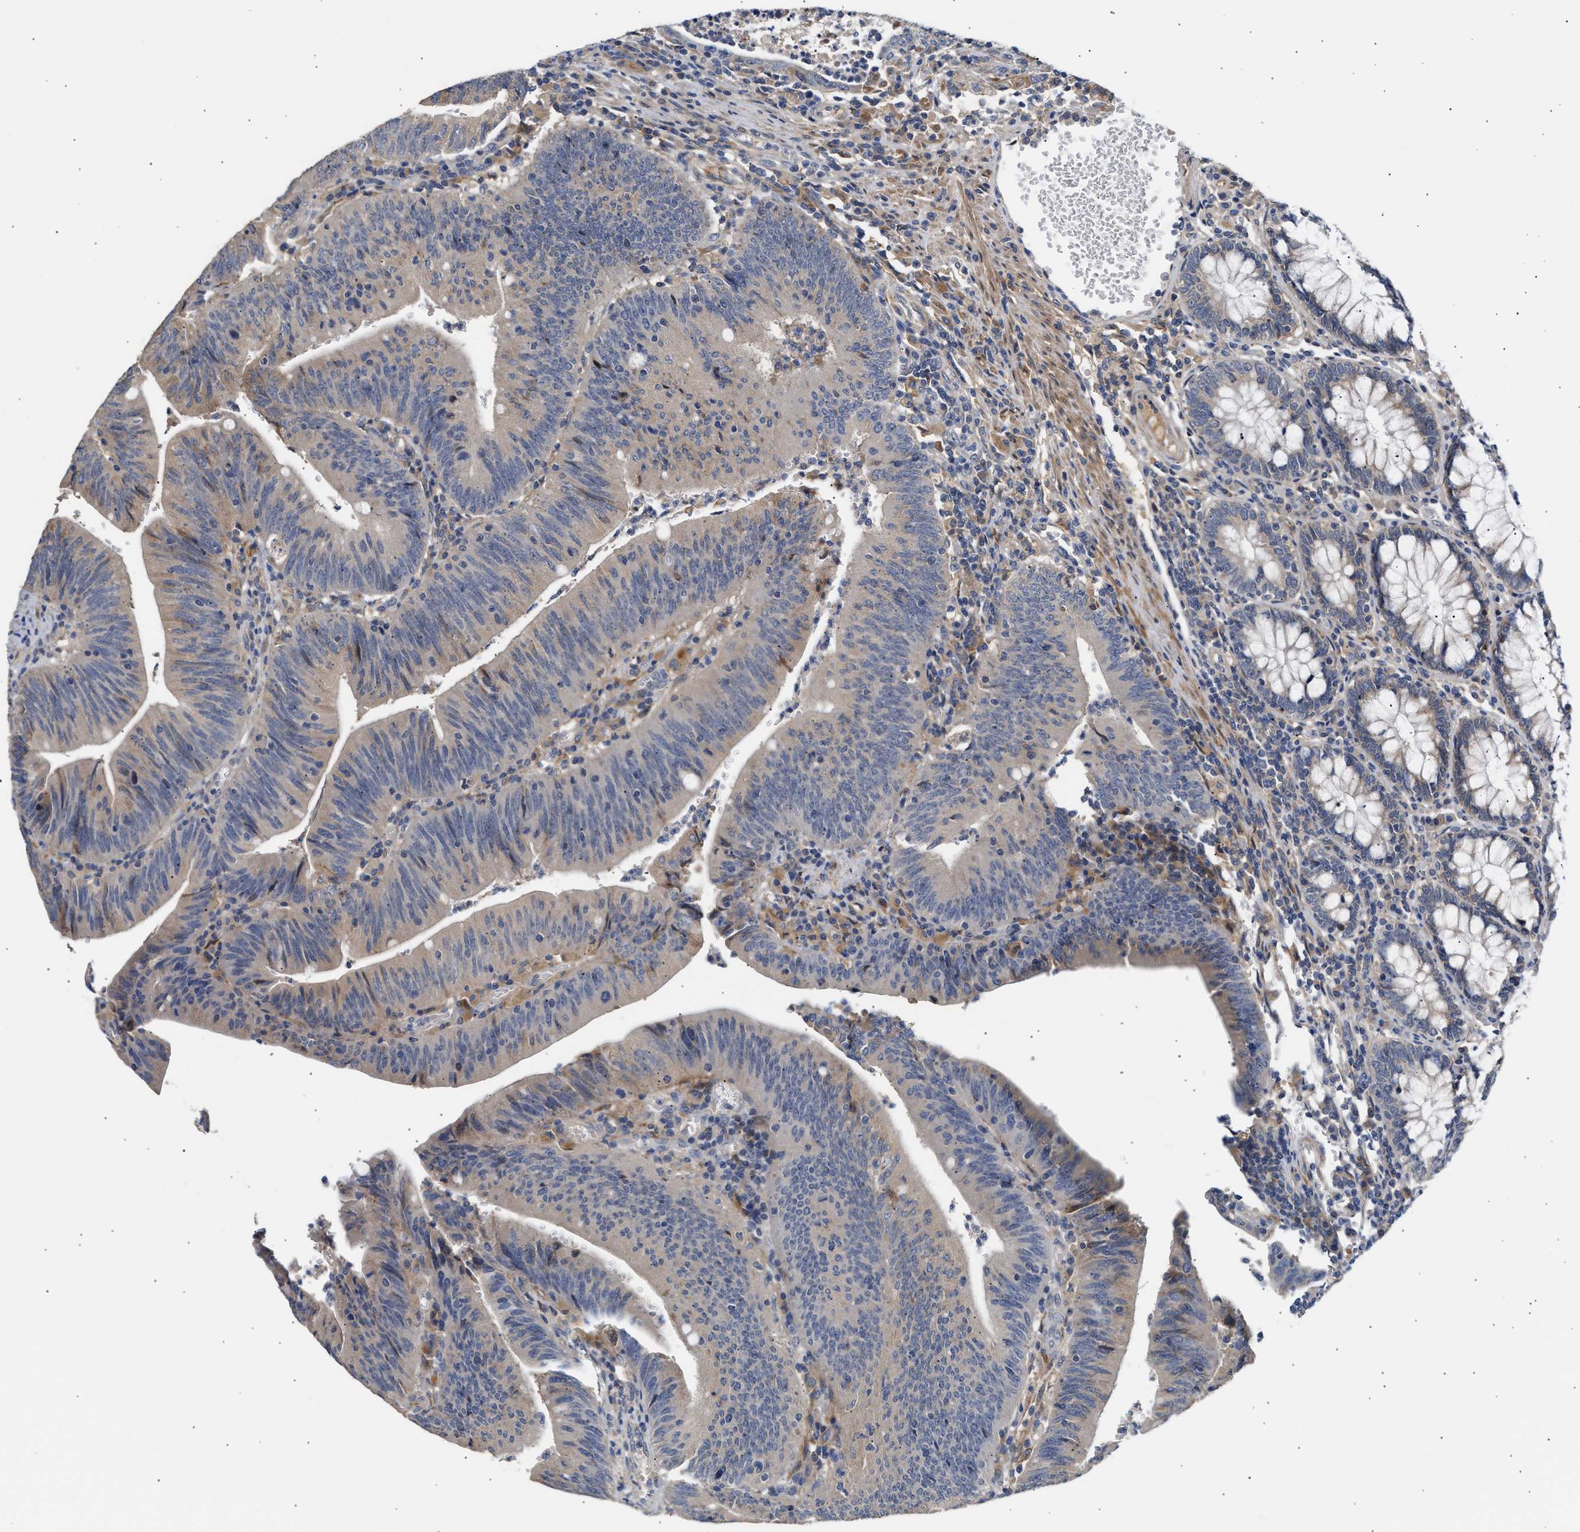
{"staining": {"intensity": "negative", "quantity": "none", "location": "none"}, "tissue": "colorectal cancer", "cell_type": "Tumor cells", "image_type": "cancer", "snomed": [{"axis": "morphology", "description": "Normal tissue, NOS"}, {"axis": "morphology", "description": "Adenocarcinoma, NOS"}, {"axis": "topography", "description": "Rectum"}], "caption": "Histopathology image shows no protein positivity in tumor cells of colorectal cancer tissue. (Immunohistochemistry, brightfield microscopy, high magnification).", "gene": "KASH5", "patient": {"sex": "female", "age": 66}}